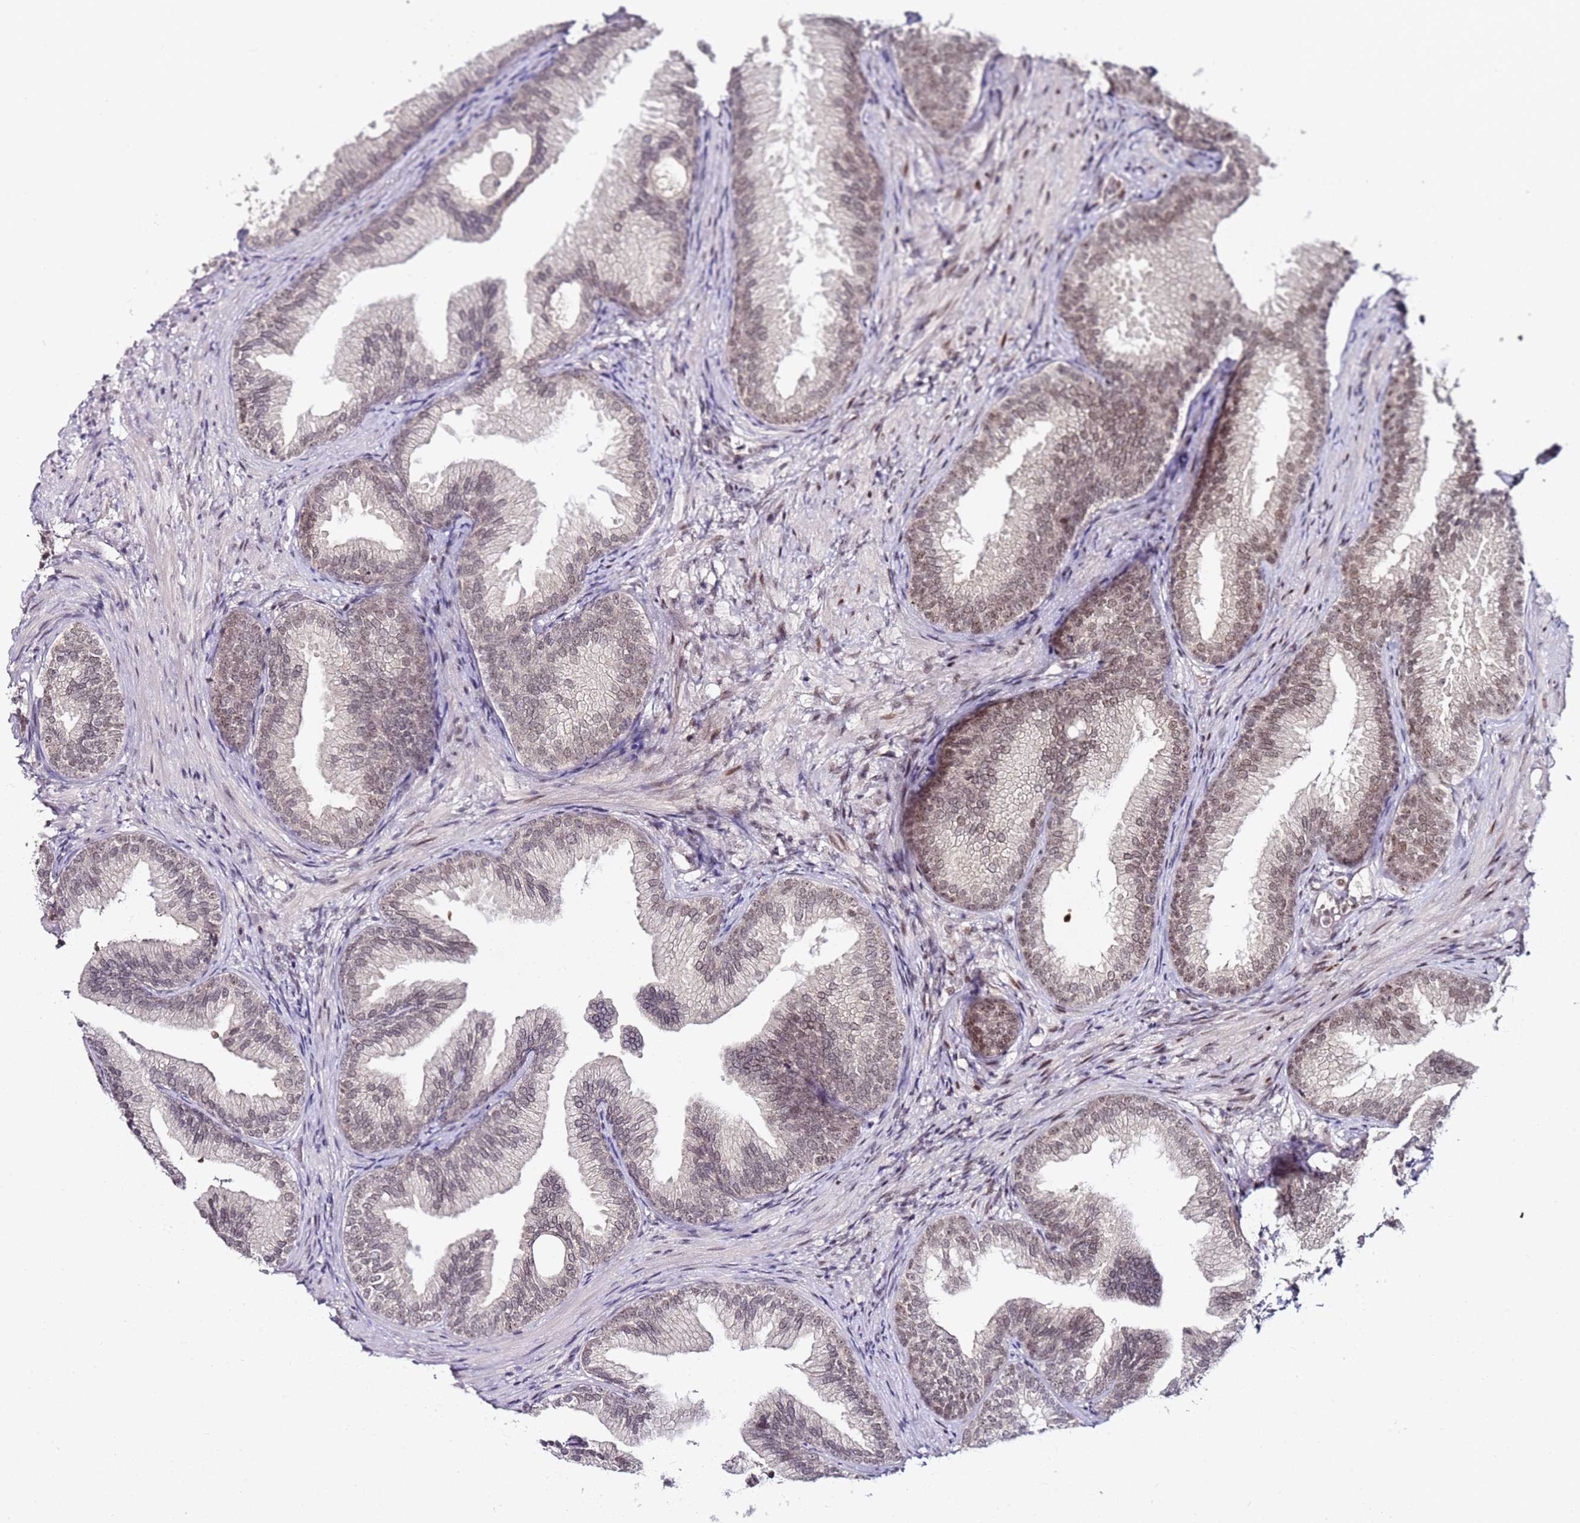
{"staining": {"intensity": "moderate", "quantity": ">75%", "location": "nuclear"}, "tissue": "prostate", "cell_type": "Glandular cells", "image_type": "normal", "snomed": [{"axis": "morphology", "description": "Normal tissue, NOS"}, {"axis": "topography", "description": "Prostate"}], "caption": "Normal prostate was stained to show a protein in brown. There is medium levels of moderate nuclear expression in about >75% of glandular cells. (DAB IHC, brown staining for protein, blue staining for nuclei).", "gene": "FCF1", "patient": {"sex": "male", "age": 76}}